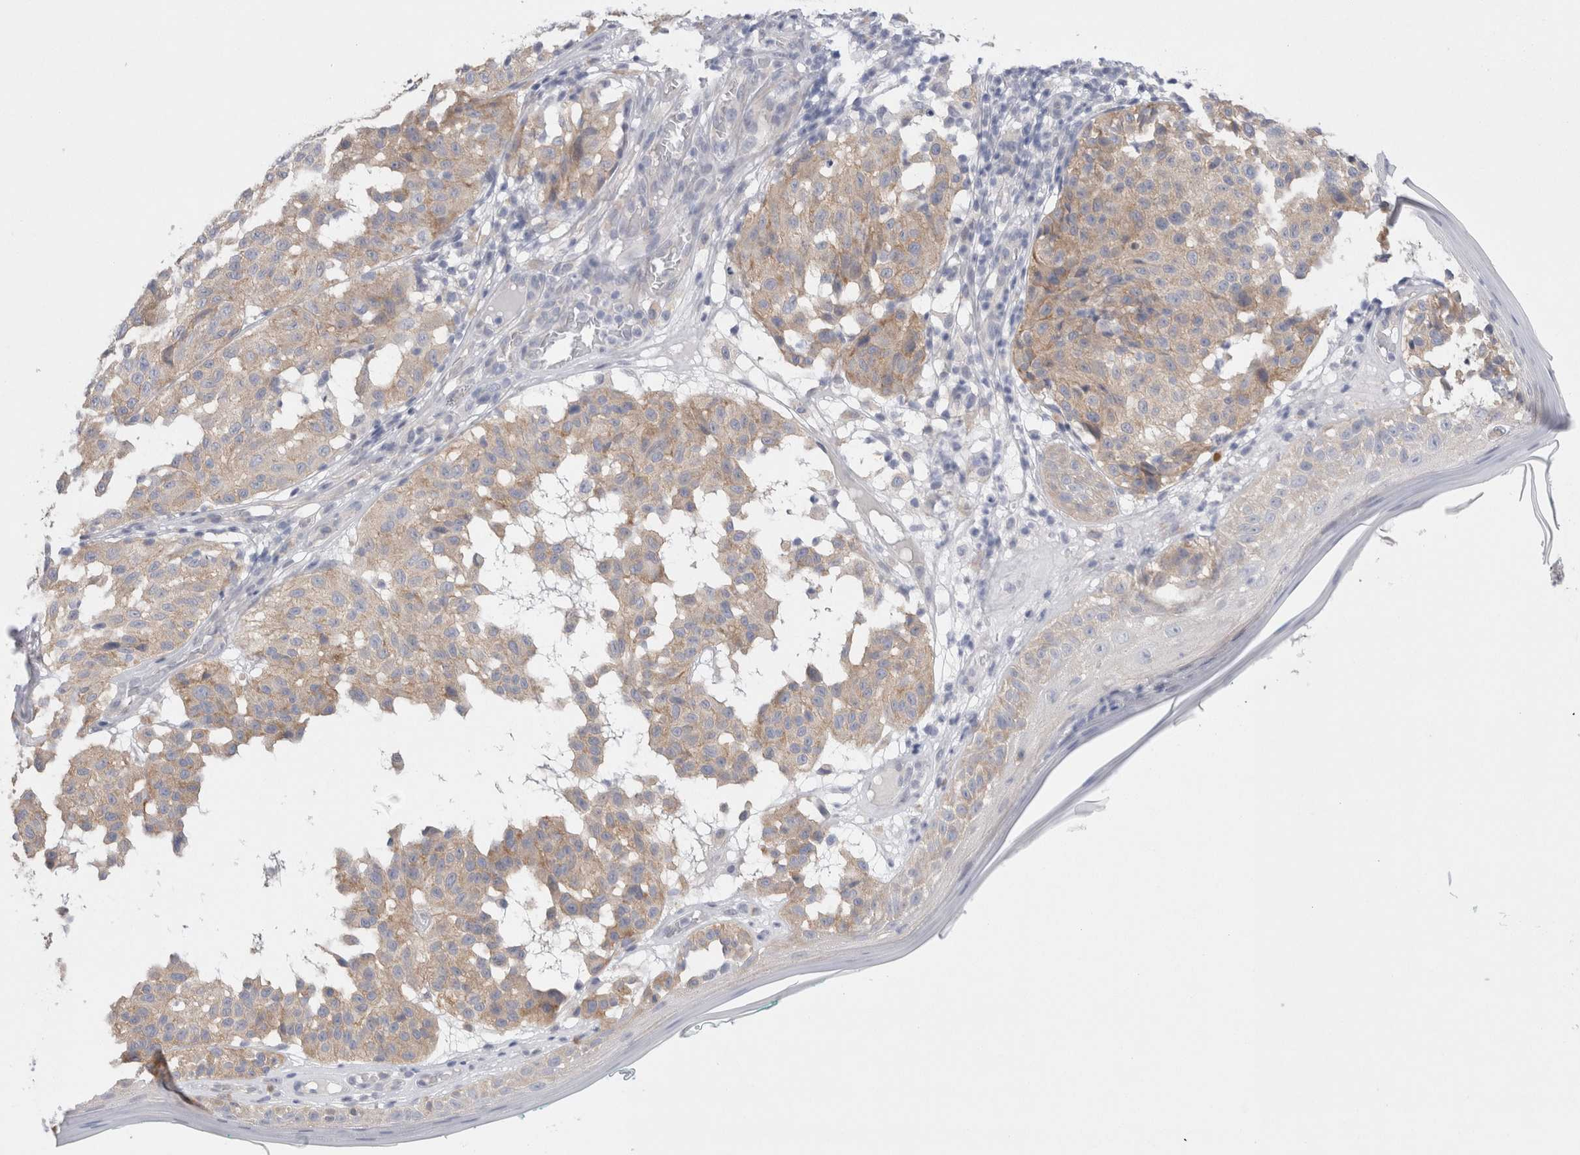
{"staining": {"intensity": "weak", "quantity": ">75%", "location": "cytoplasmic/membranous"}, "tissue": "melanoma", "cell_type": "Tumor cells", "image_type": "cancer", "snomed": [{"axis": "morphology", "description": "Malignant melanoma, NOS"}, {"axis": "topography", "description": "Skin"}], "caption": "Weak cytoplasmic/membranous expression is present in about >75% of tumor cells in malignant melanoma.", "gene": "WIPF2", "patient": {"sex": "female", "age": 46}}